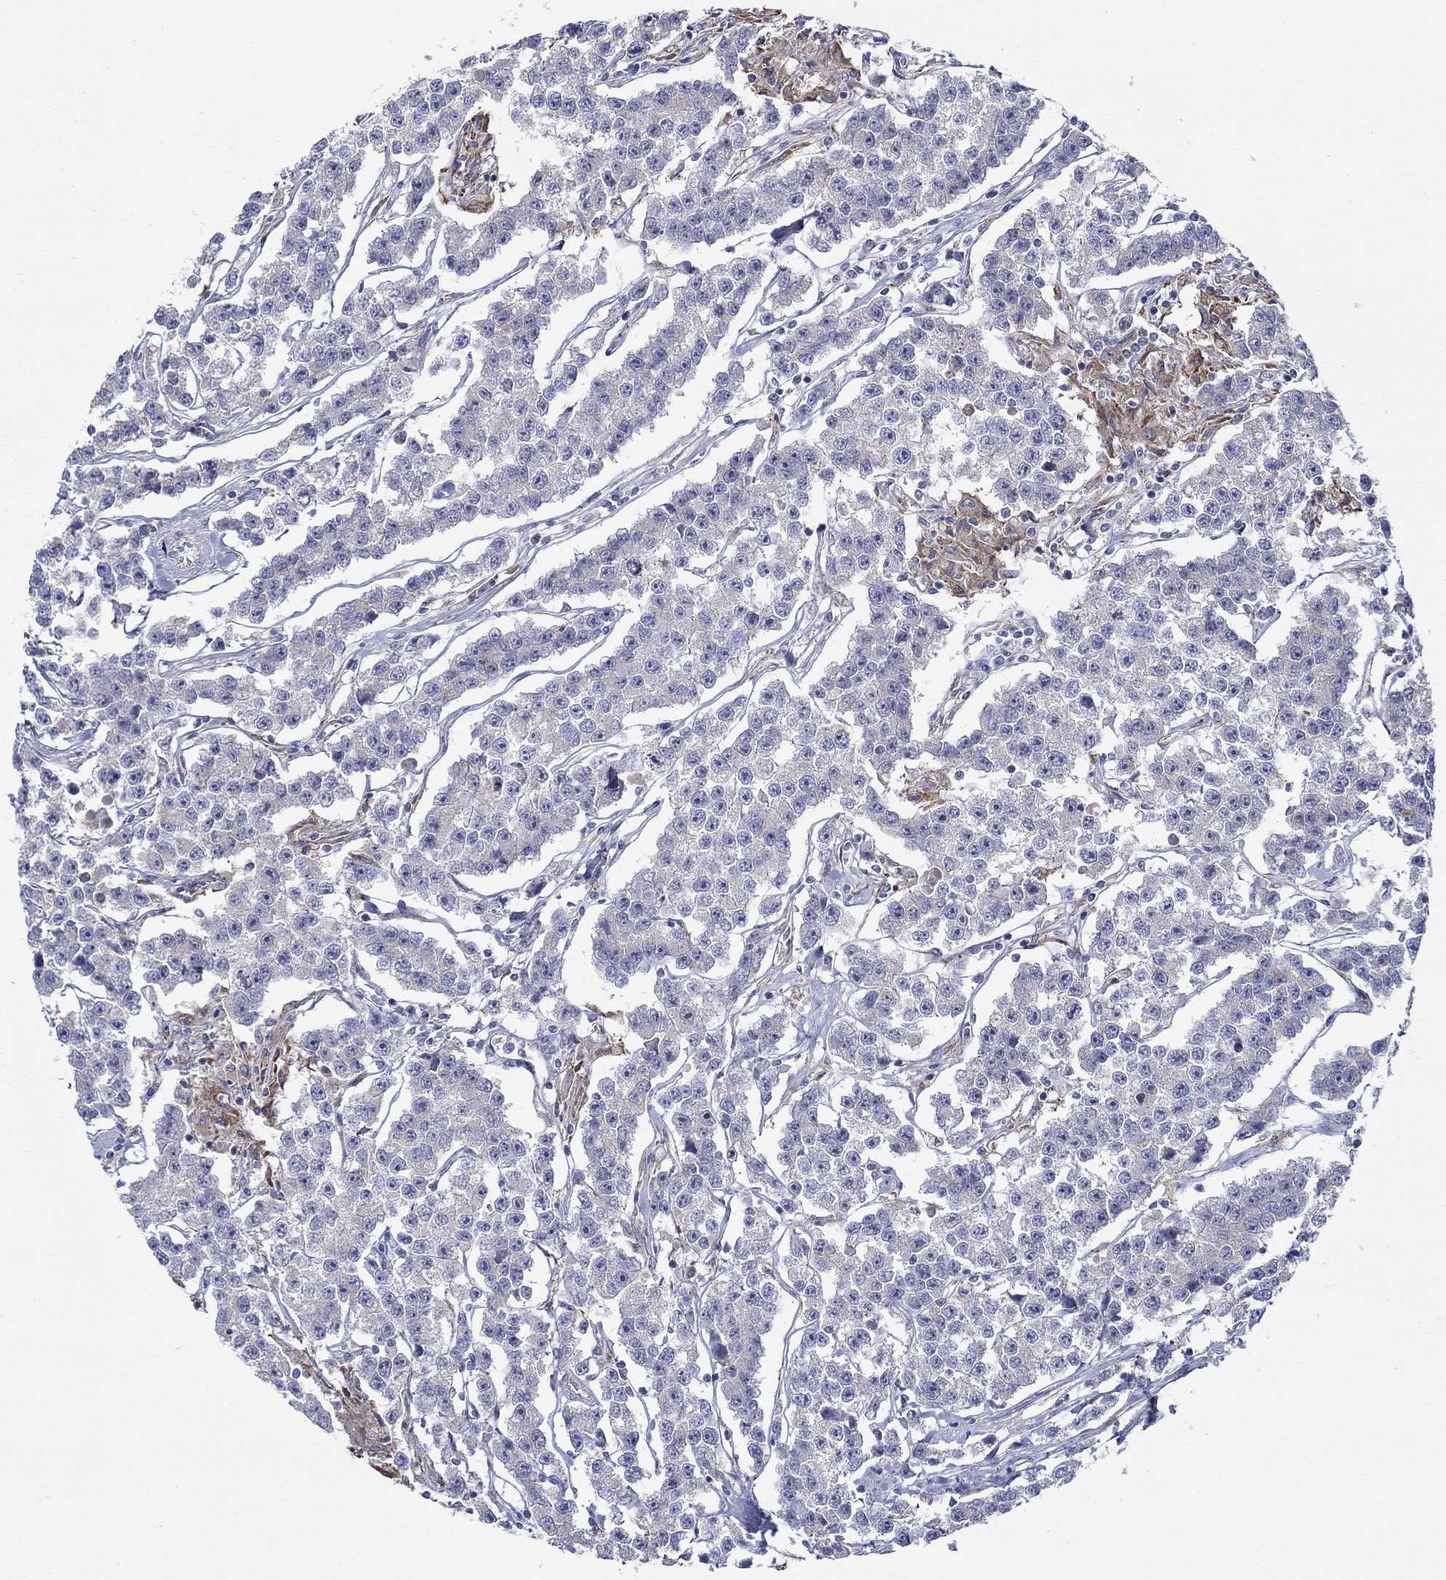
{"staining": {"intensity": "negative", "quantity": "none", "location": "none"}, "tissue": "testis cancer", "cell_type": "Tumor cells", "image_type": "cancer", "snomed": [{"axis": "morphology", "description": "Seminoma, NOS"}, {"axis": "topography", "description": "Testis"}], "caption": "Testis cancer was stained to show a protein in brown. There is no significant positivity in tumor cells.", "gene": "QRFPR", "patient": {"sex": "male", "age": 59}}